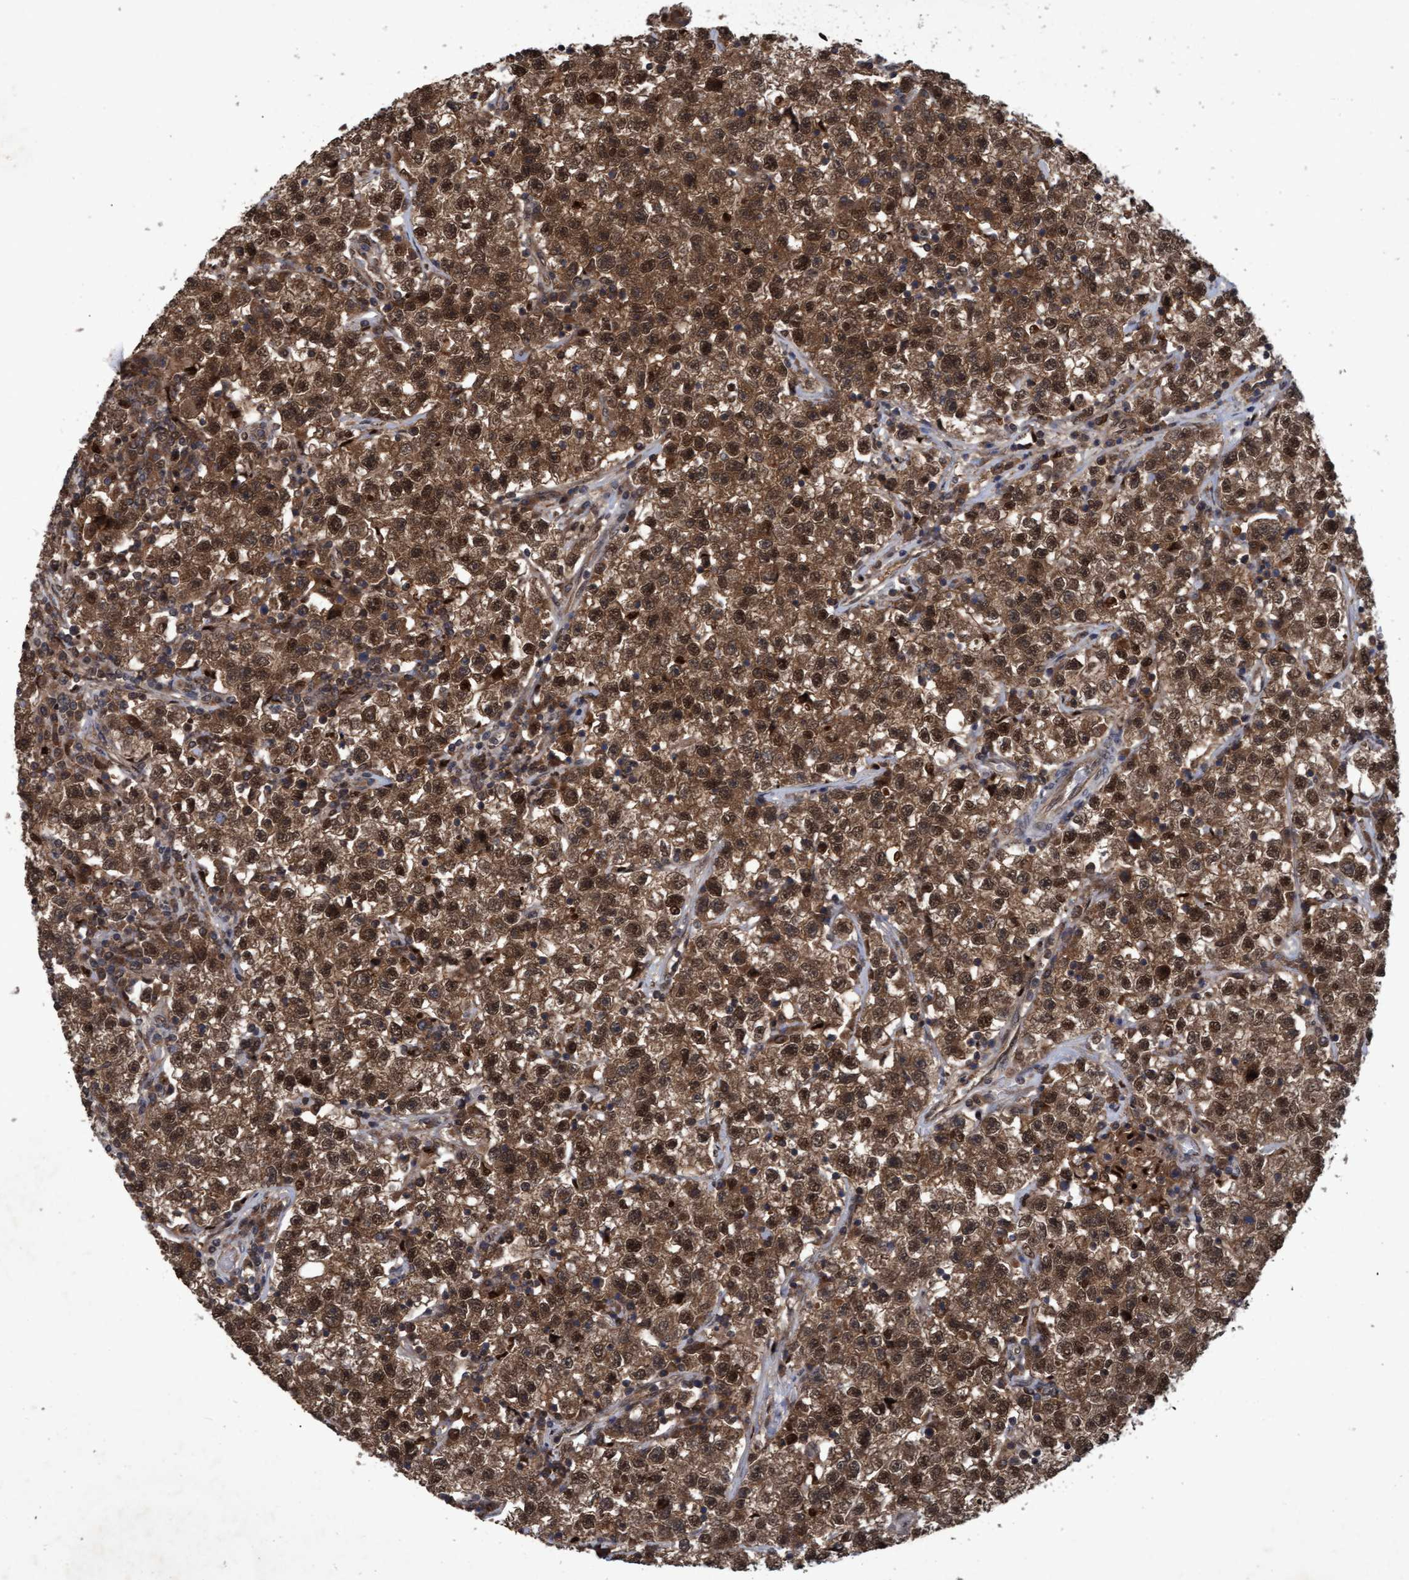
{"staining": {"intensity": "strong", "quantity": ">75%", "location": "cytoplasmic/membranous,nuclear"}, "tissue": "testis cancer", "cell_type": "Tumor cells", "image_type": "cancer", "snomed": [{"axis": "morphology", "description": "Seminoma, NOS"}, {"axis": "topography", "description": "Testis"}], "caption": "There is high levels of strong cytoplasmic/membranous and nuclear positivity in tumor cells of seminoma (testis), as demonstrated by immunohistochemical staining (brown color).", "gene": "PSMB6", "patient": {"sex": "male", "age": 22}}